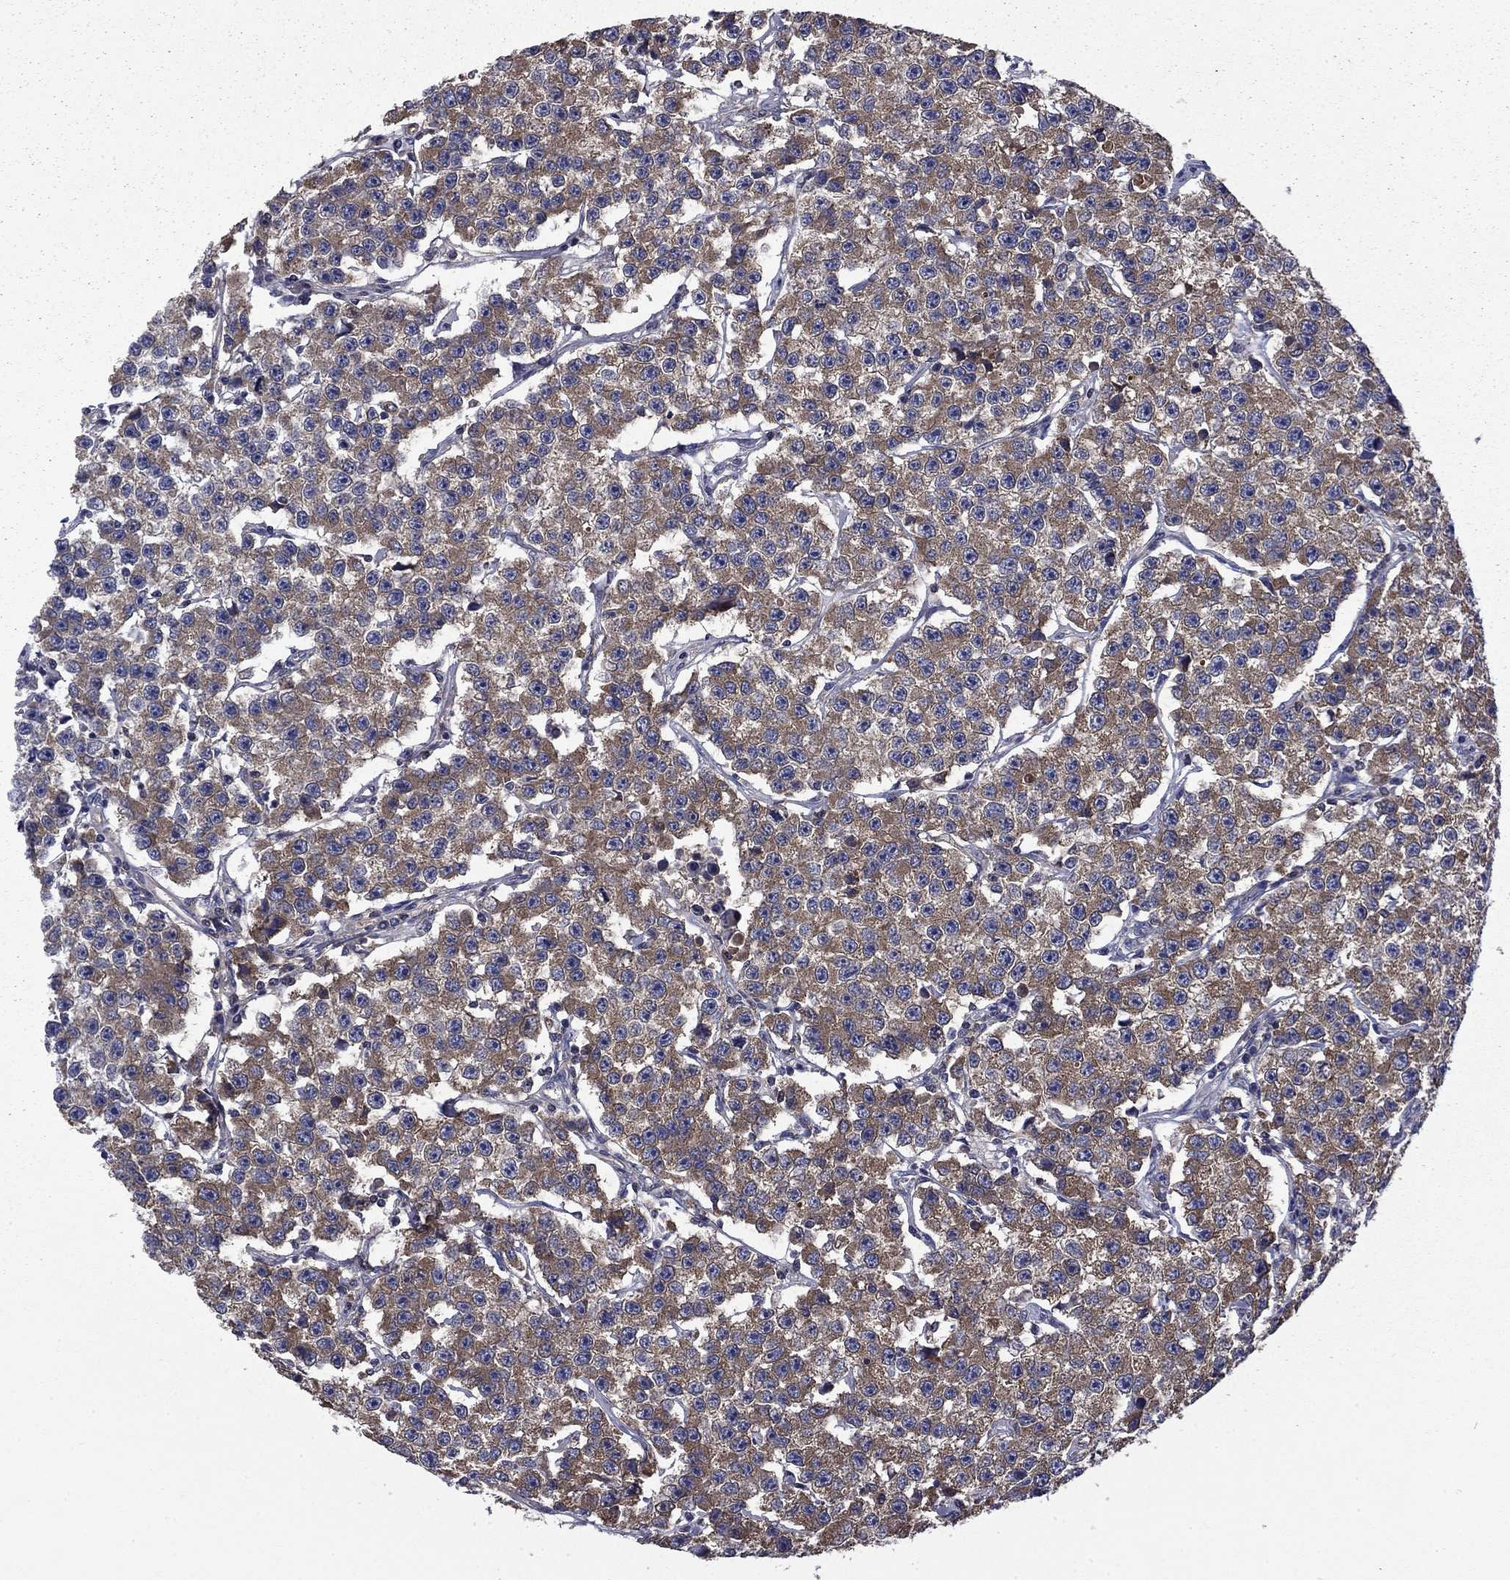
{"staining": {"intensity": "moderate", "quantity": "25%-75%", "location": "cytoplasmic/membranous"}, "tissue": "testis cancer", "cell_type": "Tumor cells", "image_type": "cancer", "snomed": [{"axis": "morphology", "description": "Seminoma, NOS"}, {"axis": "topography", "description": "Testis"}], "caption": "This image shows immunohistochemistry (IHC) staining of seminoma (testis), with medium moderate cytoplasmic/membranous expression in about 25%-75% of tumor cells.", "gene": "CEACAM7", "patient": {"sex": "male", "age": 59}}